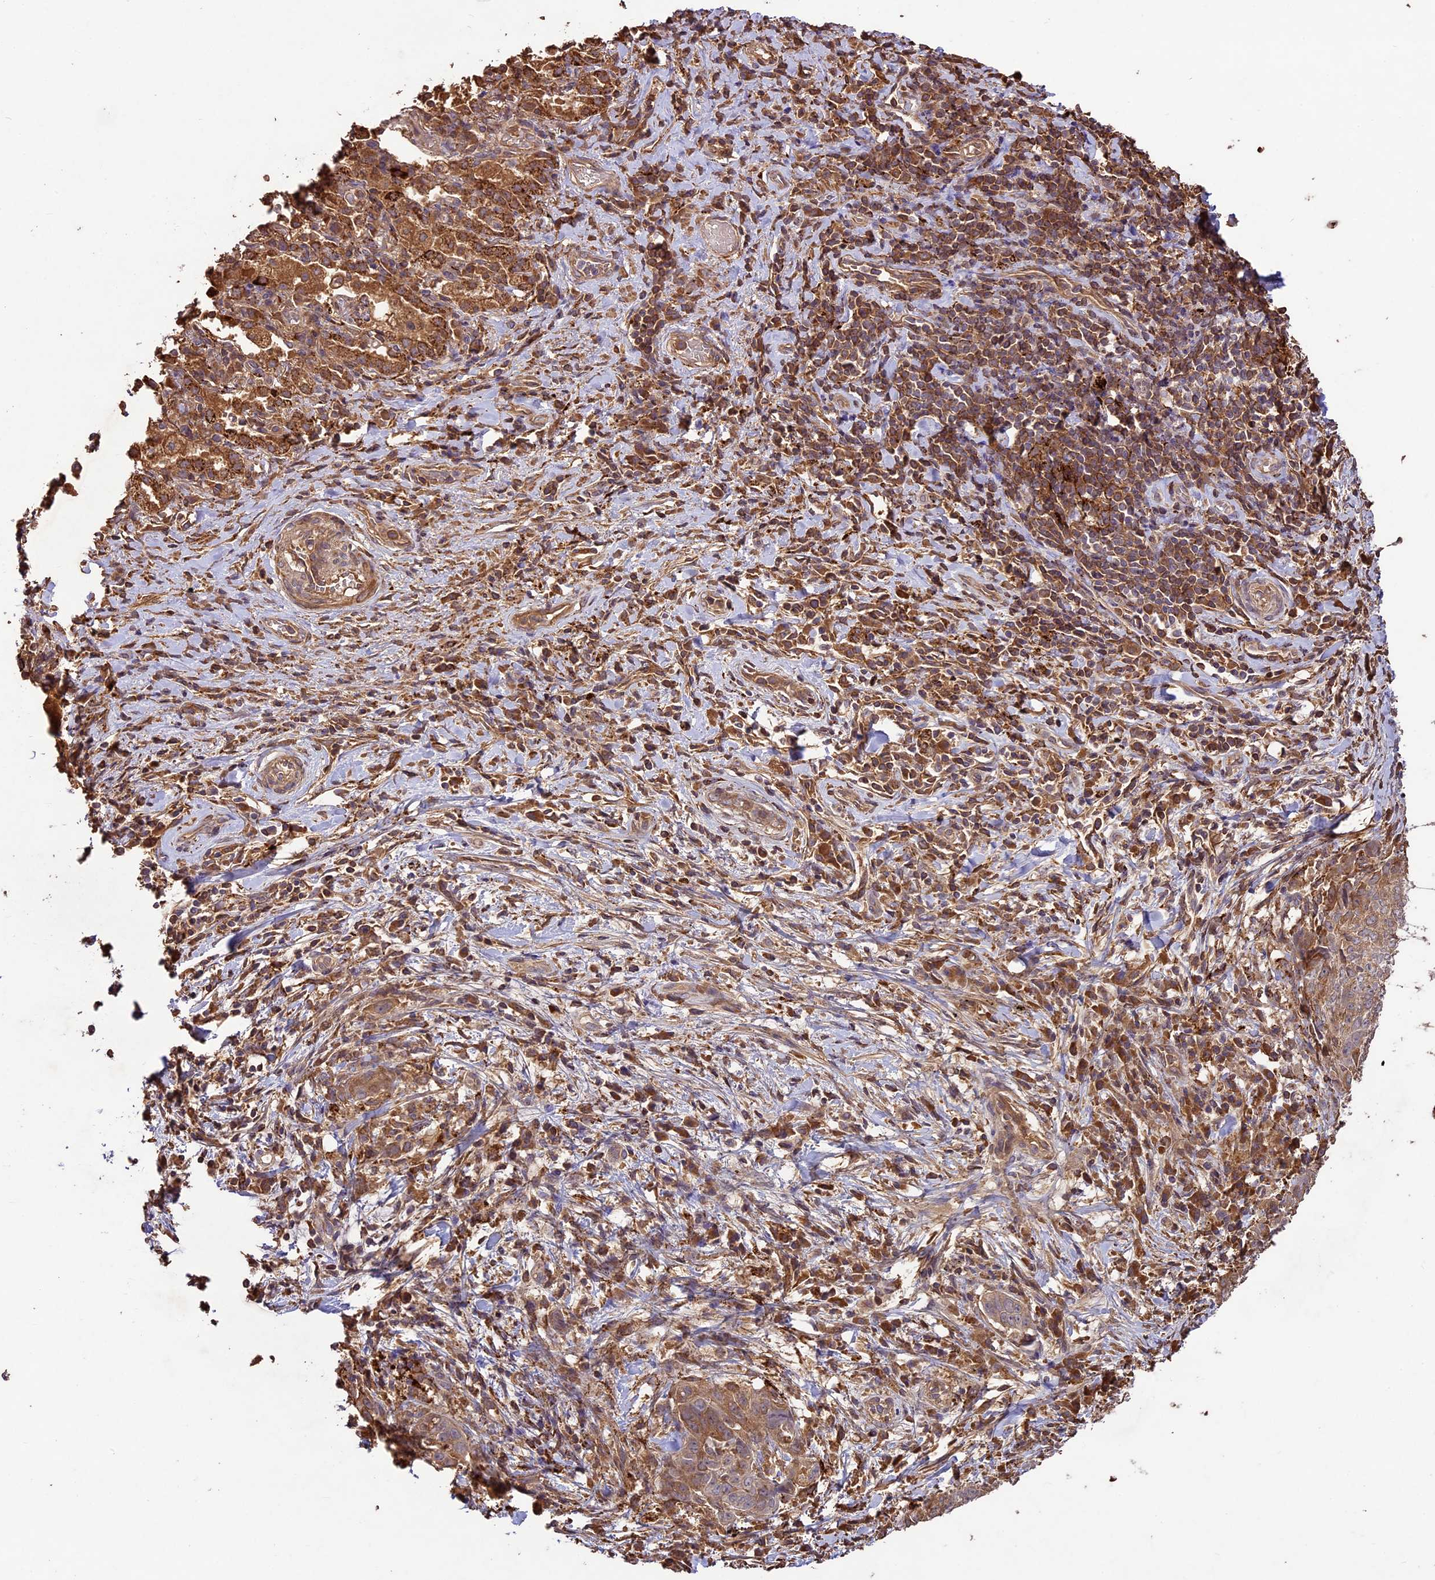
{"staining": {"intensity": "moderate", "quantity": ">75%", "location": "cytoplasmic/membranous"}, "tissue": "adipose tissue", "cell_type": "Adipocytes", "image_type": "normal", "snomed": [{"axis": "morphology", "description": "Normal tissue, NOS"}, {"axis": "morphology", "description": "Squamous cell carcinoma, NOS"}, {"axis": "topography", "description": "Bronchus"}, {"axis": "topography", "description": "Lung"}], "caption": "High-magnification brightfield microscopy of unremarkable adipose tissue stained with DAB (brown) and counterstained with hematoxylin (blue). adipocytes exhibit moderate cytoplasmic/membranous positivity is identified in about>75% of cells.", "gene": "CRLF1", "patient": {"sex": "male", "age": 64}}